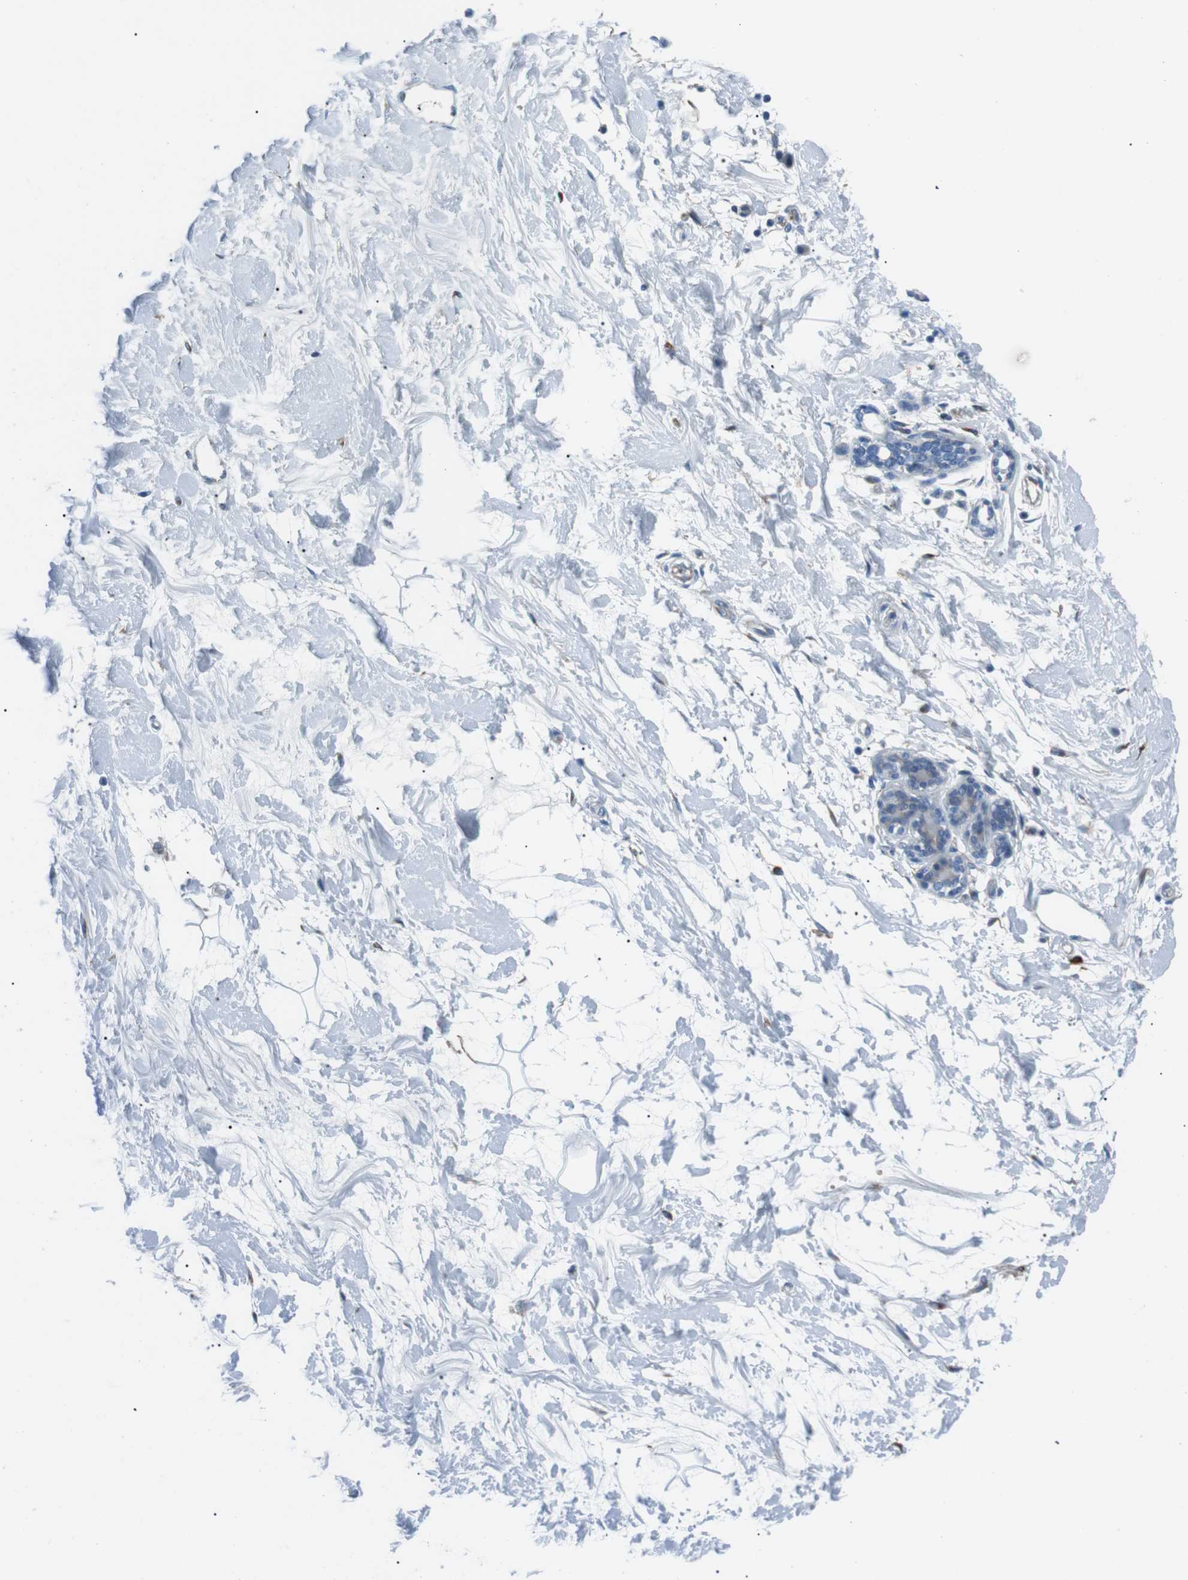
{"staining": {"intensity": "negative", "quantity": "none", "location": "none"}, "tissue": "breast", "cell_type": "Adipocytes", "image_type": "normal", "snomed": [{"axis": "morphology", "description": "Normal tissue, NOS"}, {"axis": "topography", "description": "Breast"}], "caption": "Protein analysis of benign breast exhibits no significant expression in adipocytes.", "gene": "CSF2RA", "patient": {"sex": "female", "age": 75}}